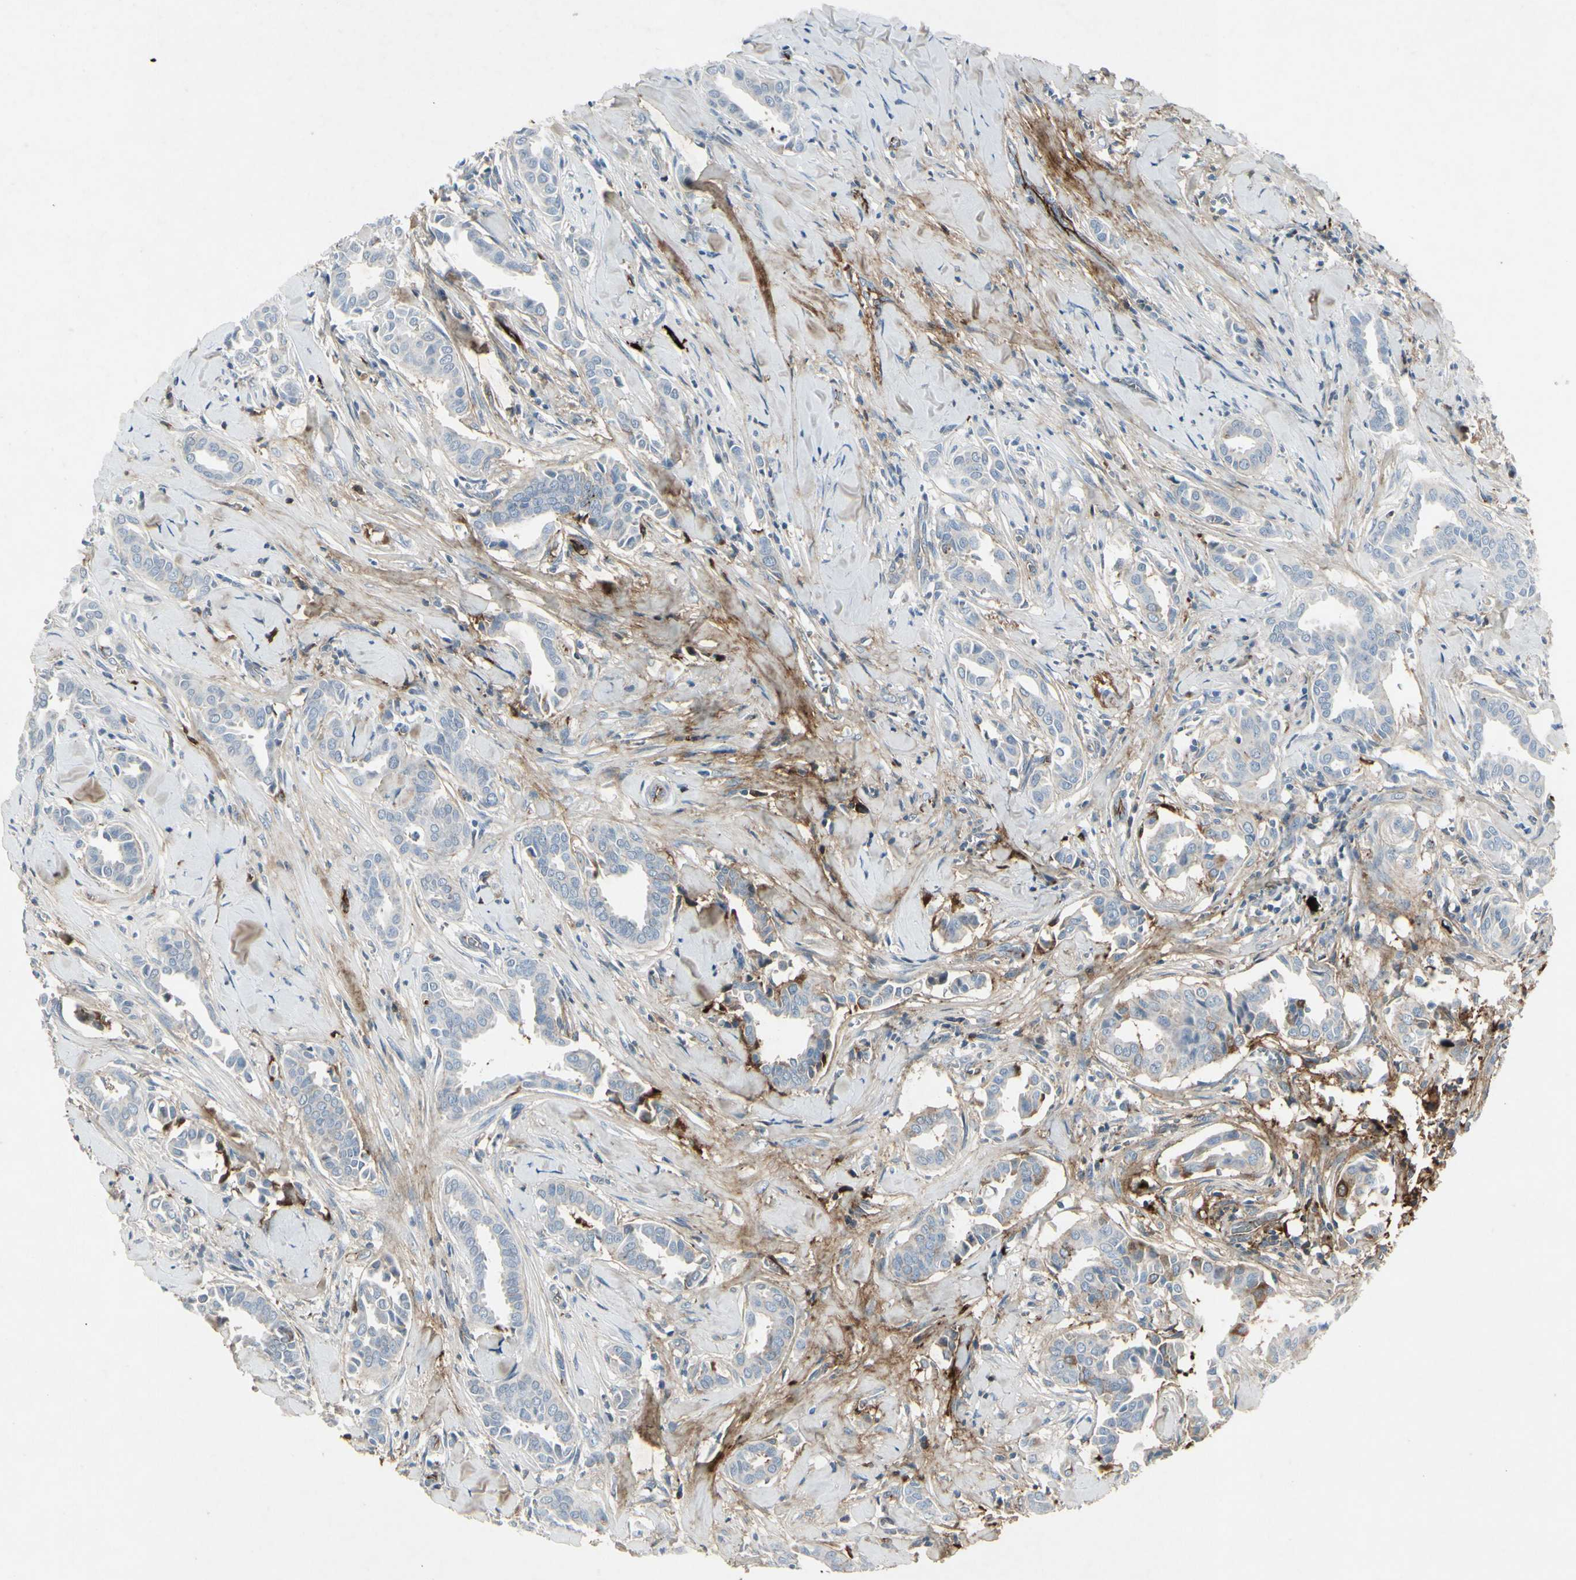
{"staining": {"intensity": "strong", "quantity": "<25%", "location": "cytoplasmic/membranous"}, "tissue": "head and neck cancer", "cell_type": "Tumor cells", "image_type": "cancer", "snomed": [{"axis": "morphology", "description": "Adenocarcinoma, NOS"}, {"axis": "topography", "description": "Salivary gland"}, {"axis": "topography", "description": "Head-Neck"}], "caption": "A micrograph showing strong cytoplasmic/membranous positivity in approximately <25% of tumor cells in adenocarcinoma (head and neck), as visualized by brown immunohistochemical staining.", "gene": "IGHM", "patient": {"sex": "female", "age": 59}}